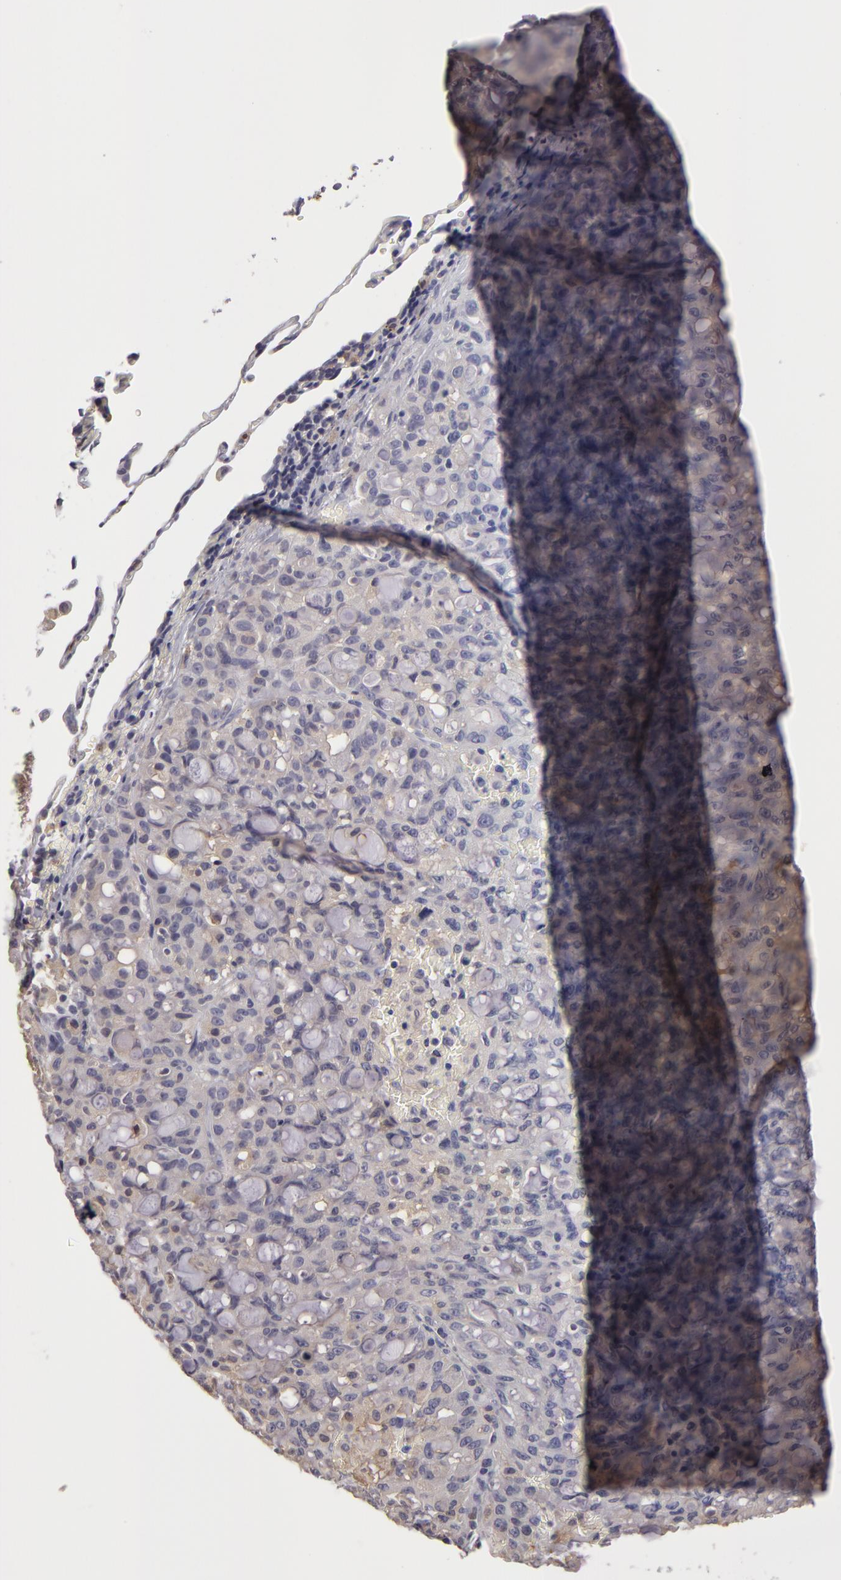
{"staining": {"intensity": "negative", "quantity": "none", "location": "none"}, "tissue": "lung cancer", "cell_type": "Tumor cells", "image_type": "cancer", "snomed": [{"axis": "morphology", "description": "Adenocarcinoma, NOS"}, {"axis": "topography", "description": "Lung"}], "caption": "Tumor cells show no significant expression in lung adenocarcinoma. (DAB (3,3'-diaminobenzidine) immunohistochemistry visualized using brightfield microscopy, high magnification).", "gene": "GNPDA1", "patient": {"sex": "female", "age": 44}}